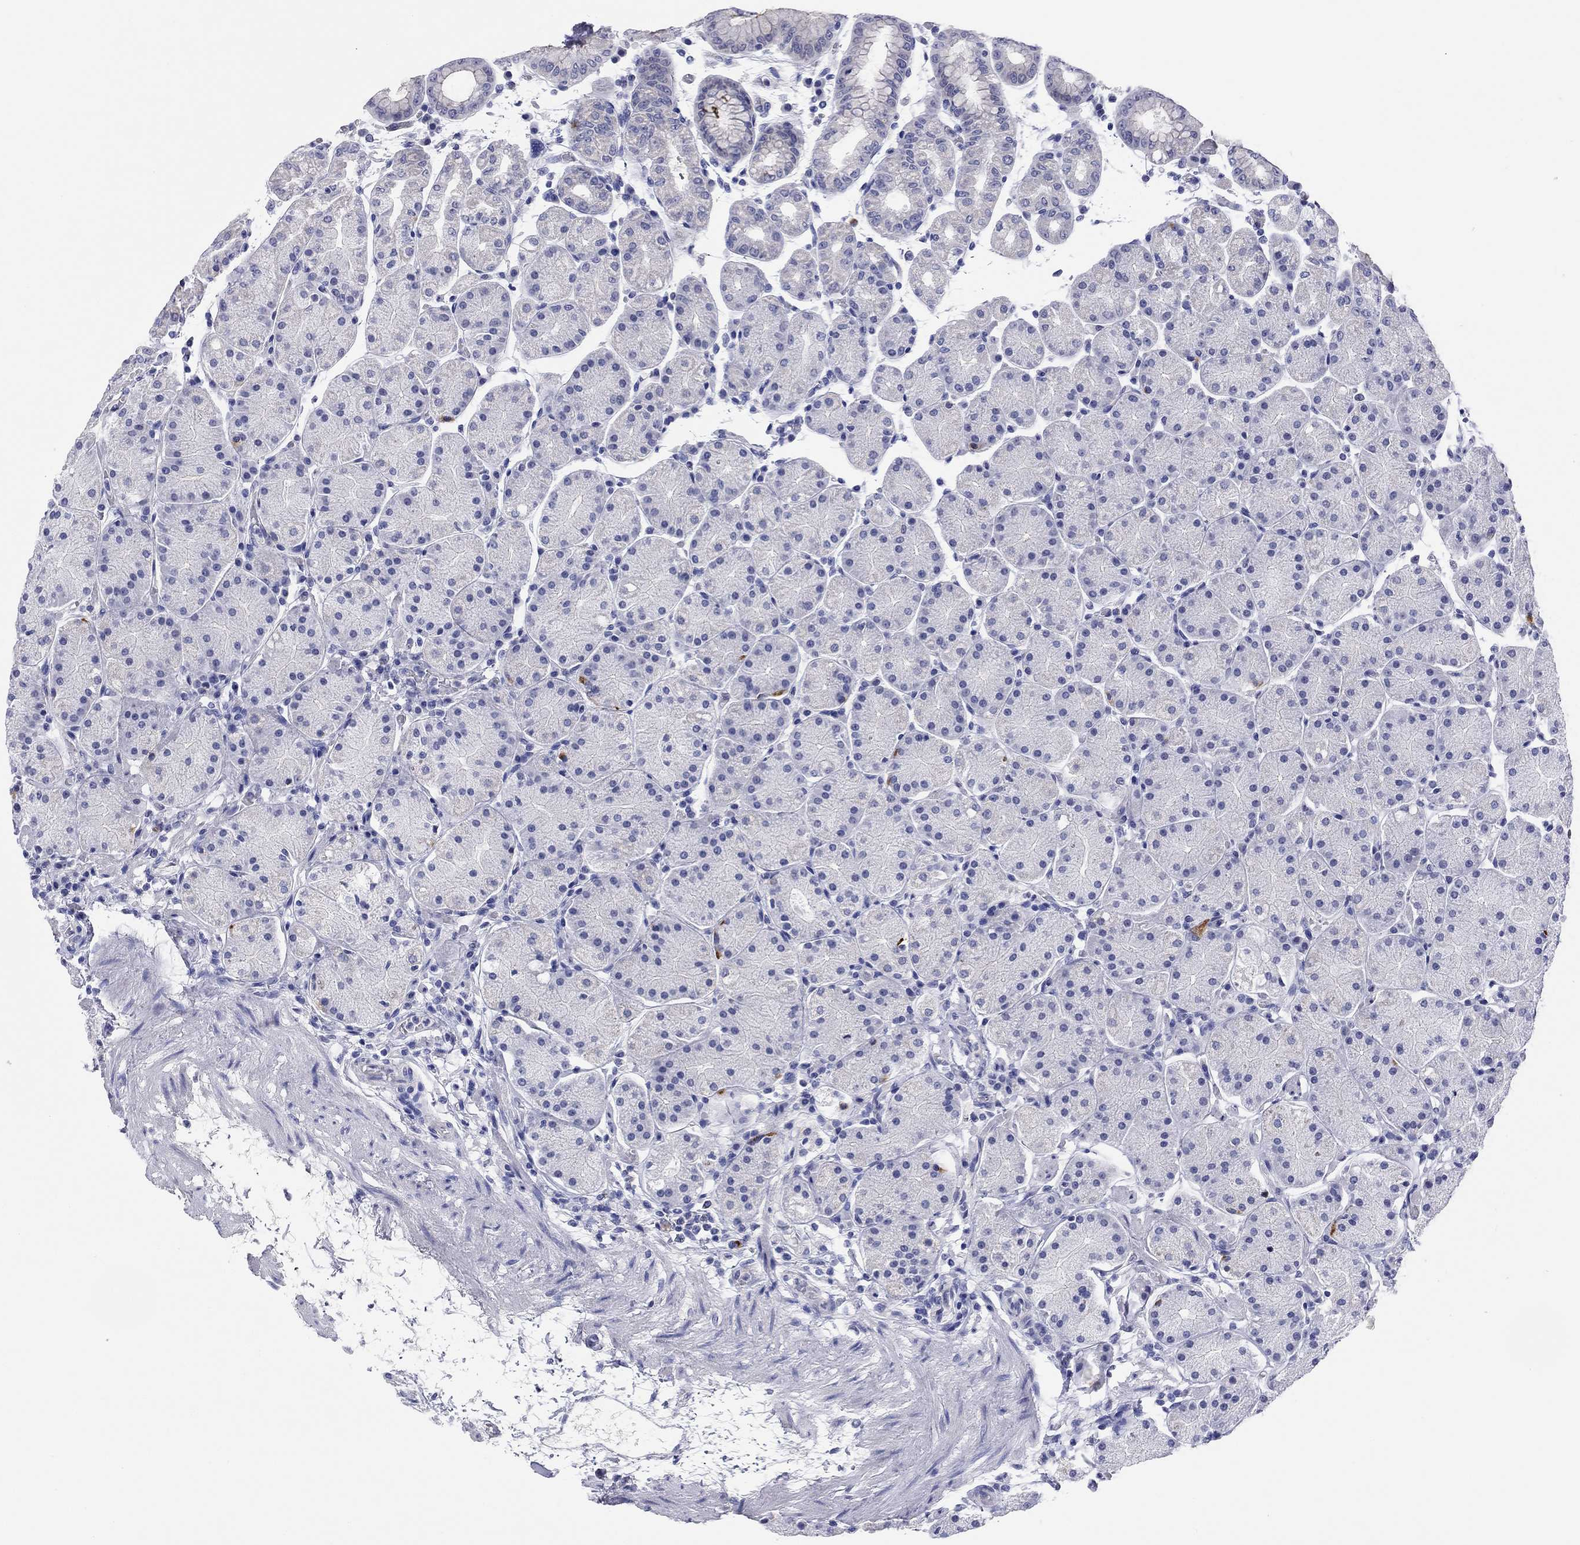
{"staining": {"intensity": "negative", "quantity": "none", "location": "none"}, "tissue": "stomach", "cell_type": "Glandular cells", "image_type": "normal", "snomed": [{"axis": "morphology", "description": "Normal tissue, NOS"}, {"axis": "topography", "description": "Stomach"}], "caption": "Histopathology image shows no significant protein positivity in glandular cells of normal stomach.", "gene": "ENSG00000269035", "patient": {"sex": "male", "age": 54}}